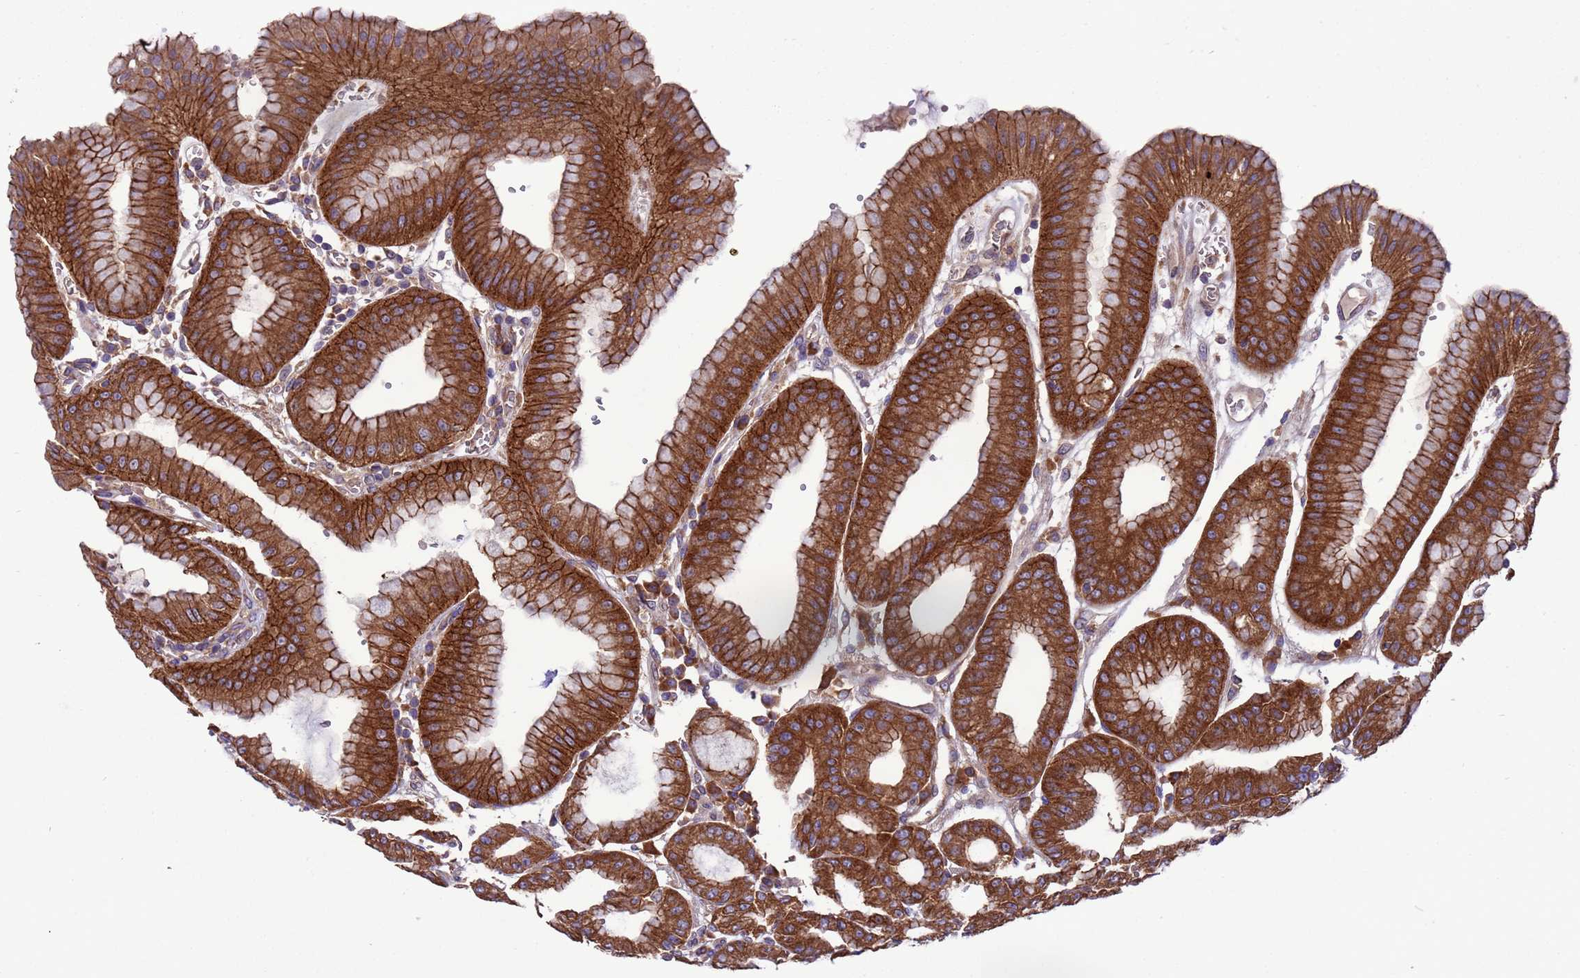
{"staining": {"intensity": "strong", "quantity": ">75%", "location": "cytoplasmic/membranous"}, "tissue": "stomach", "cell_type": "Glandular cells", "image_type": "normal", "snomed": [{"axis": "morphology", "description": "Normal tissue, NOS"}, {"axis": "topography", "description": "Stomach, lower"}], "caption": "Brown immunohistochemical staining in normal stomach shows strong cytoplasmic/membranous positivity in approximately >75% of glandular cells. The protein of interest is stained brown, and the nuclei are stained in blue (DAB (3,3'-diaminobenzidine) IHC with brightfield microscopy, high magnification).", "gene": "ARHGAP12", "patient": {"sex": "male", "age": 71}}